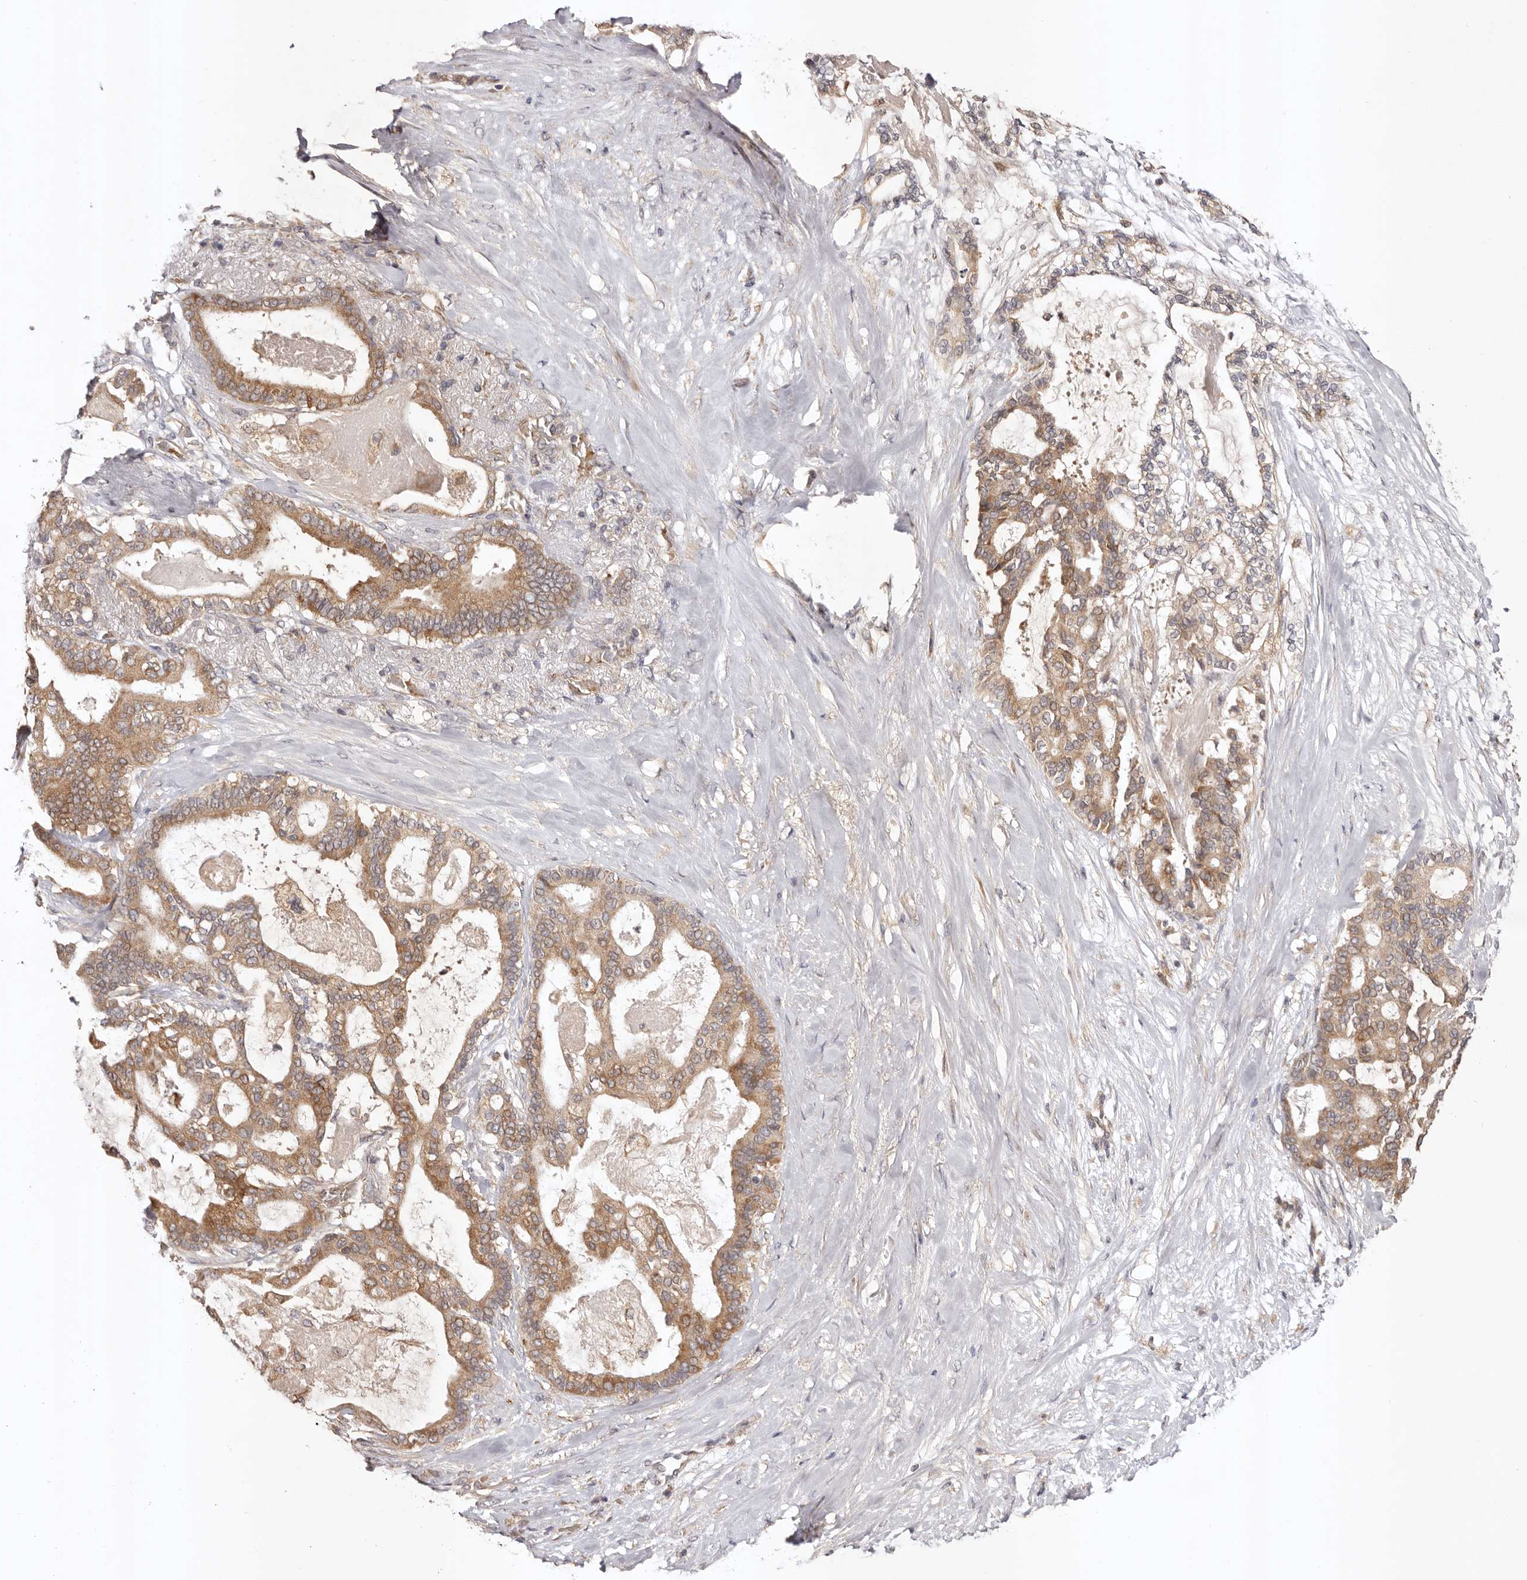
{"staining": {"intensity": "moderate", "quantity": ">75%", "location": "cytoplasmic/membranous"}, "tissue": "pancreatic cancer", "cell_type": "Tumor cells", "image_type": "cancer", "snomed": [{"axis": "morphology", "description": "Adenocarcinoma, NOS"}, {"axis": "topography", "description": "Pancreas"}], "caption": "This is an image of immunohistochemistry staining of adenocarcinoma (pancreatic), which shows moderate positivity in the cytoplasmic/membranous of tumor cells.", "gene": "UBR2", "patient": {"sex": "male", "age": 63}}